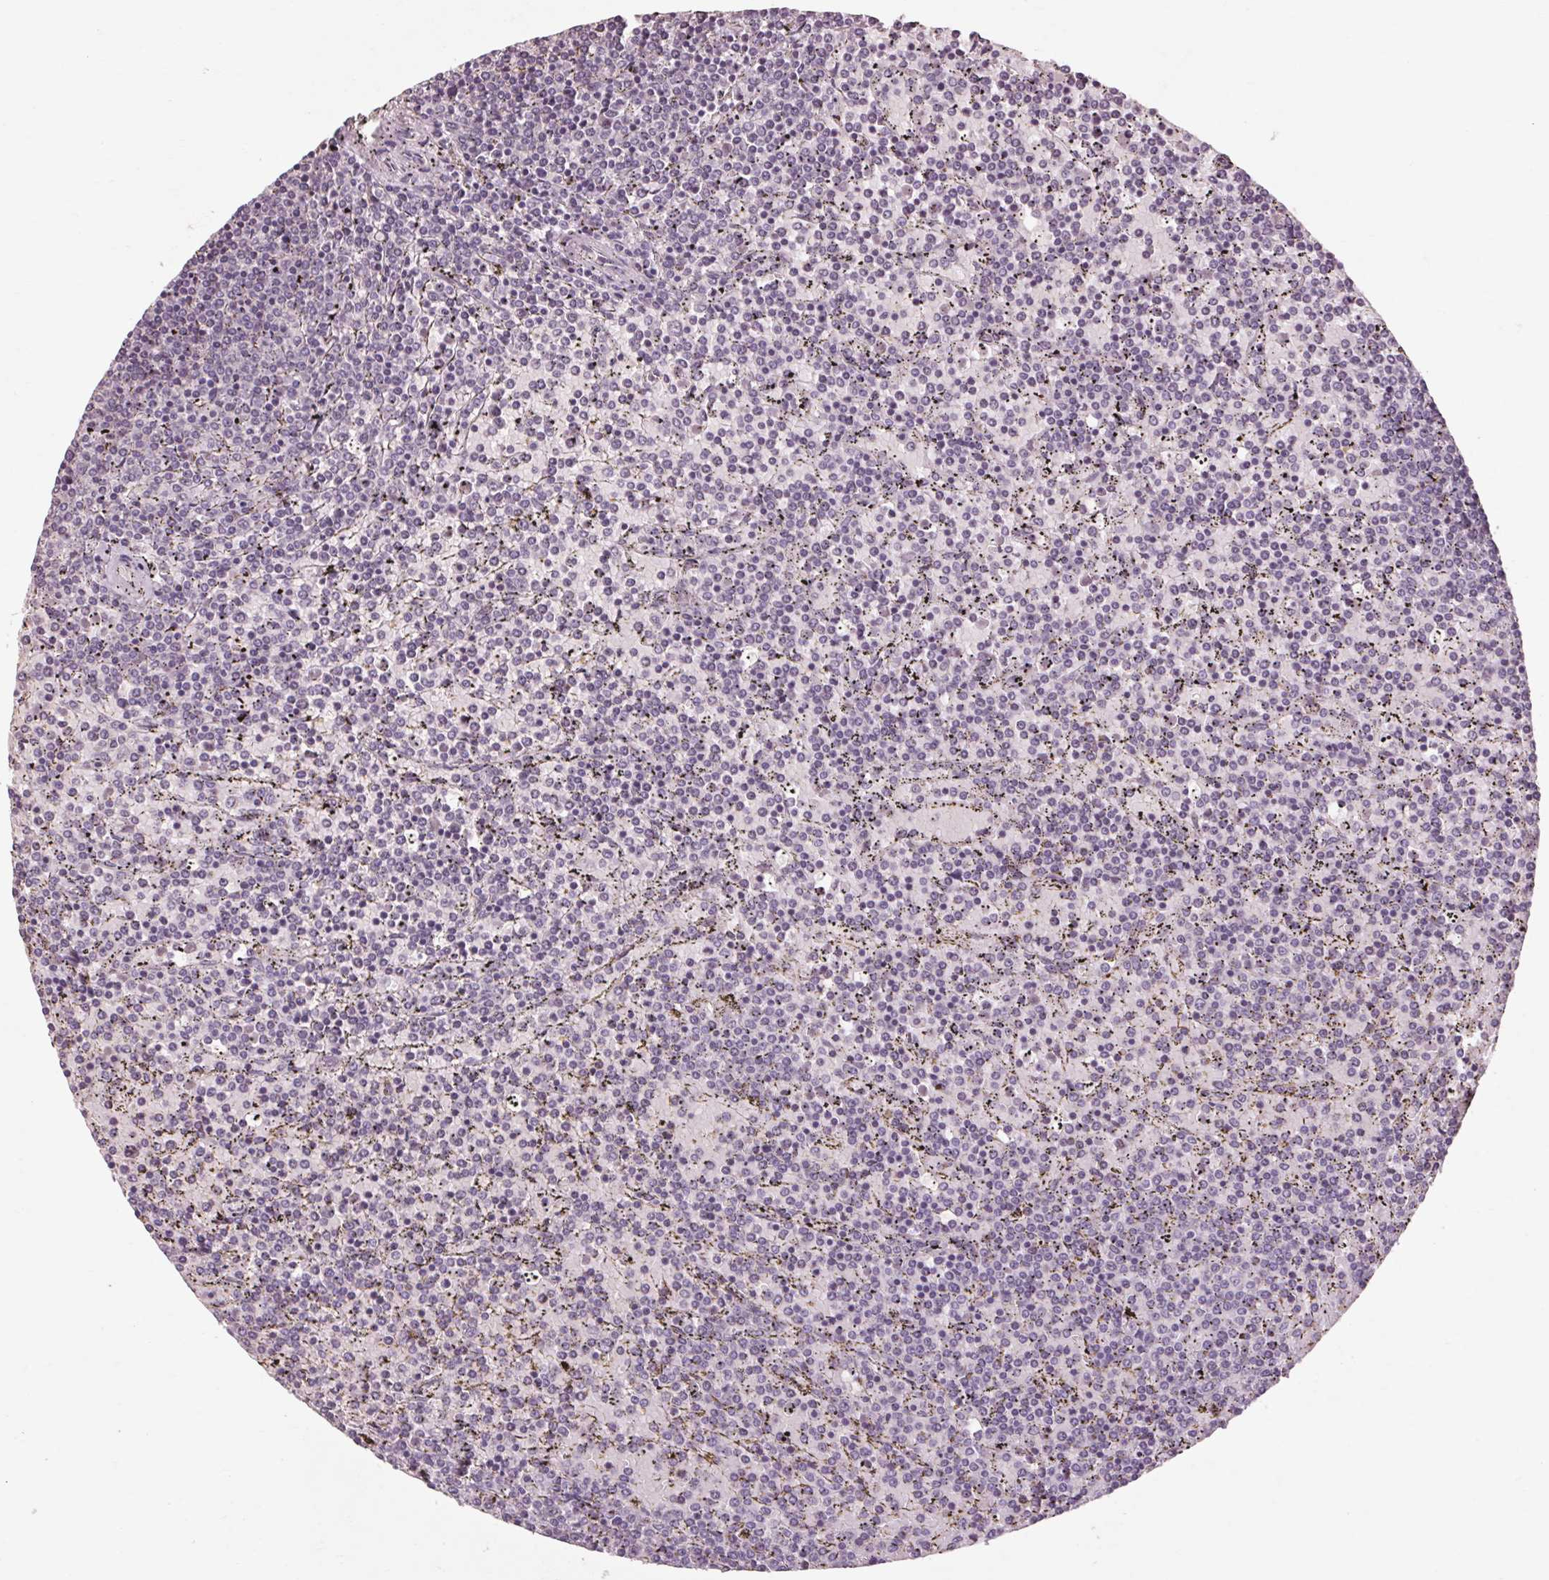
{"staining": {"intensity": "negative", "quantity": "none", "location": "none"}, "tissue": "lymphoma", "cell_type": "Tumor cells", "image_type": "cancer", "snomed": [{"axis": "morphology", "description": "Malignant lymphoma, non-Hodgkin's type, Low grade"}, {"axis": "topography", "description": "Spleen"}], "caption": "An image of human lymphoma is negative for staining in tumor cells.", "gene": "POMC", "patient": {"sex": "female", "age": 77}}